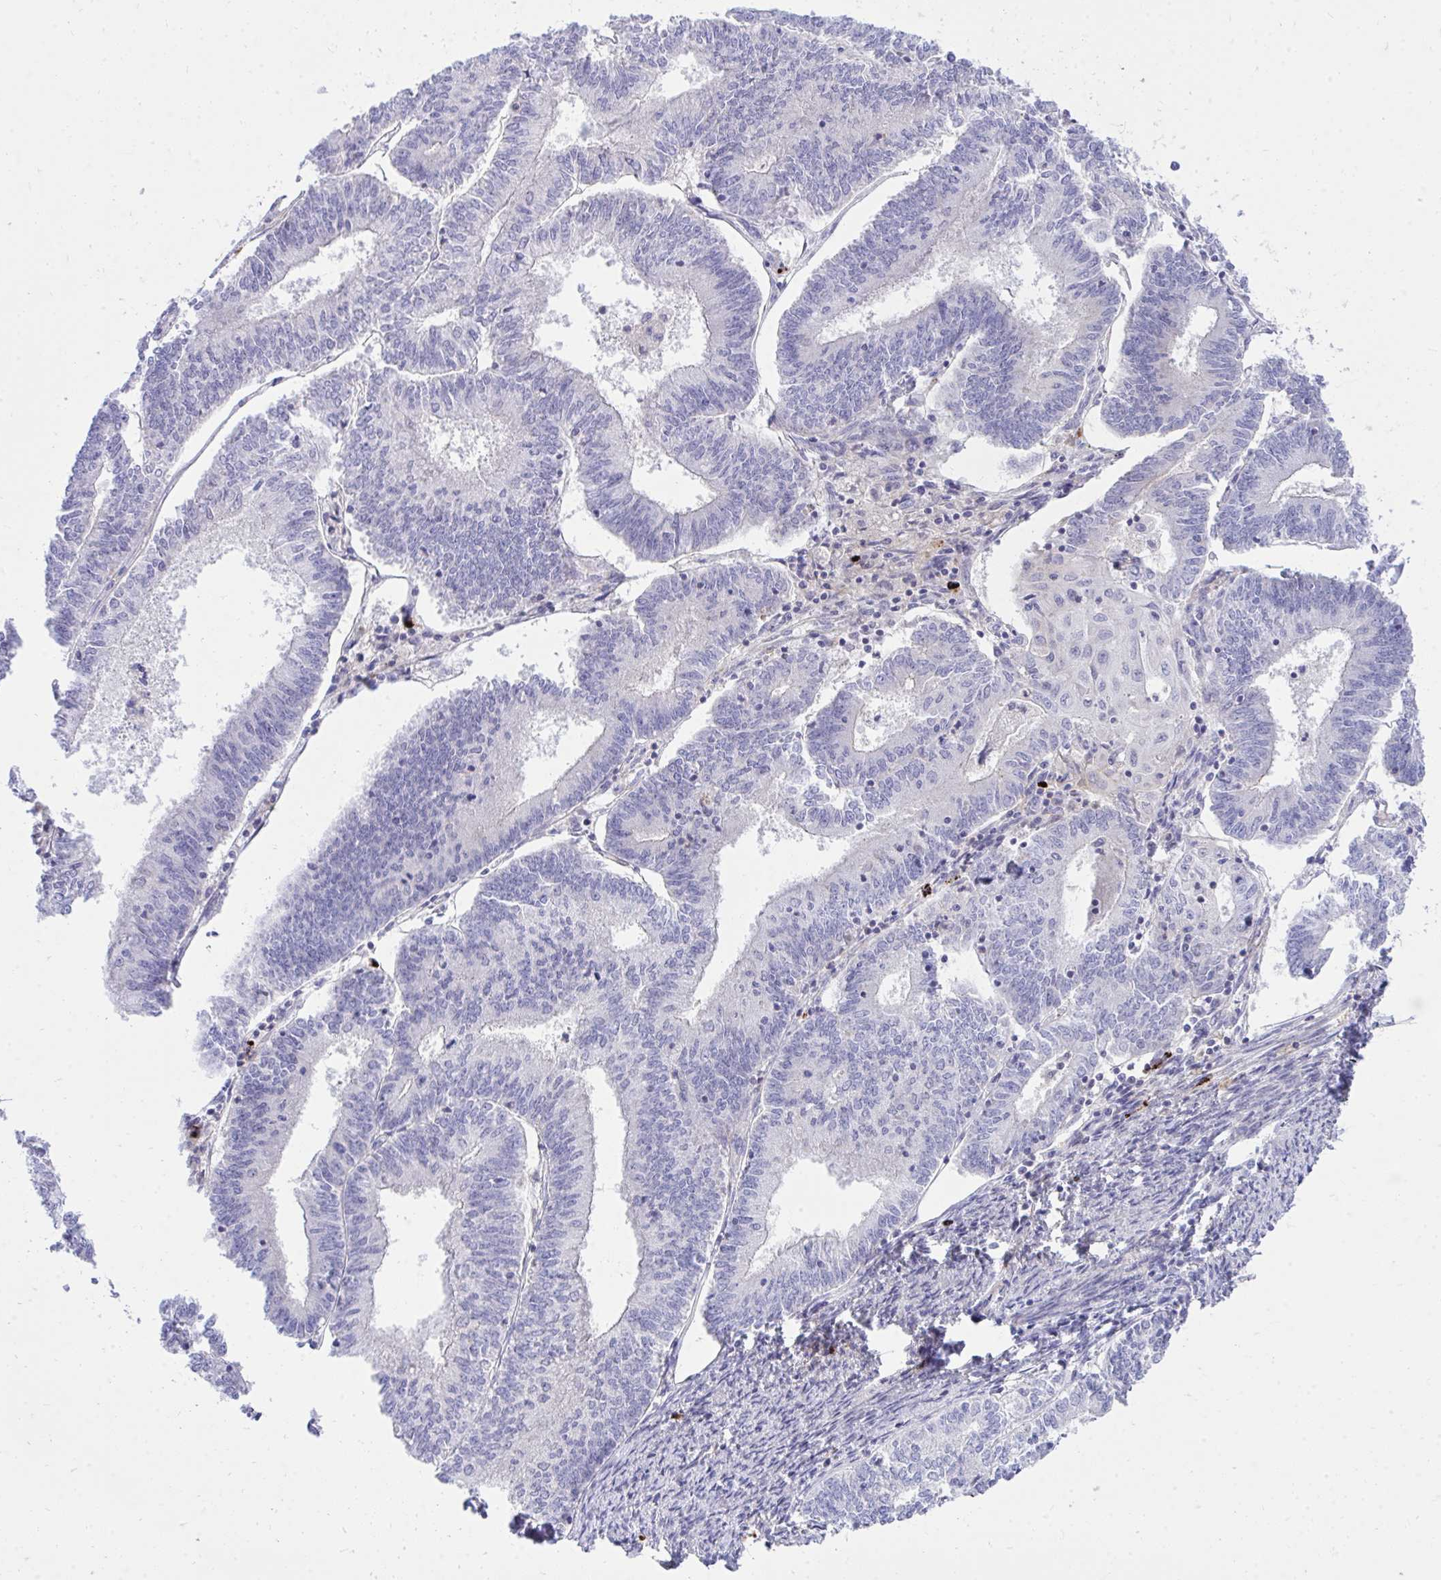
{"staining": {"intensity": "negative", "quantity": "none", "location": "none"}, "tissue": "endometrial cancer", "cell_type": "Tumor cells", "image_type": "cancer", "snomed": [{"axis": "morphology", "description": "Adenocarcinoma, NOS"}, {"axis": "topography", "description": "Endometrium"}], "caption": "Endometrial adenocarcinoma stained for a protein using immunohistochemistry (IHC) demonstrates no staining tumor cells.", "gene": "TP53I11", "patient": {"sex": "female", "age": 61}}